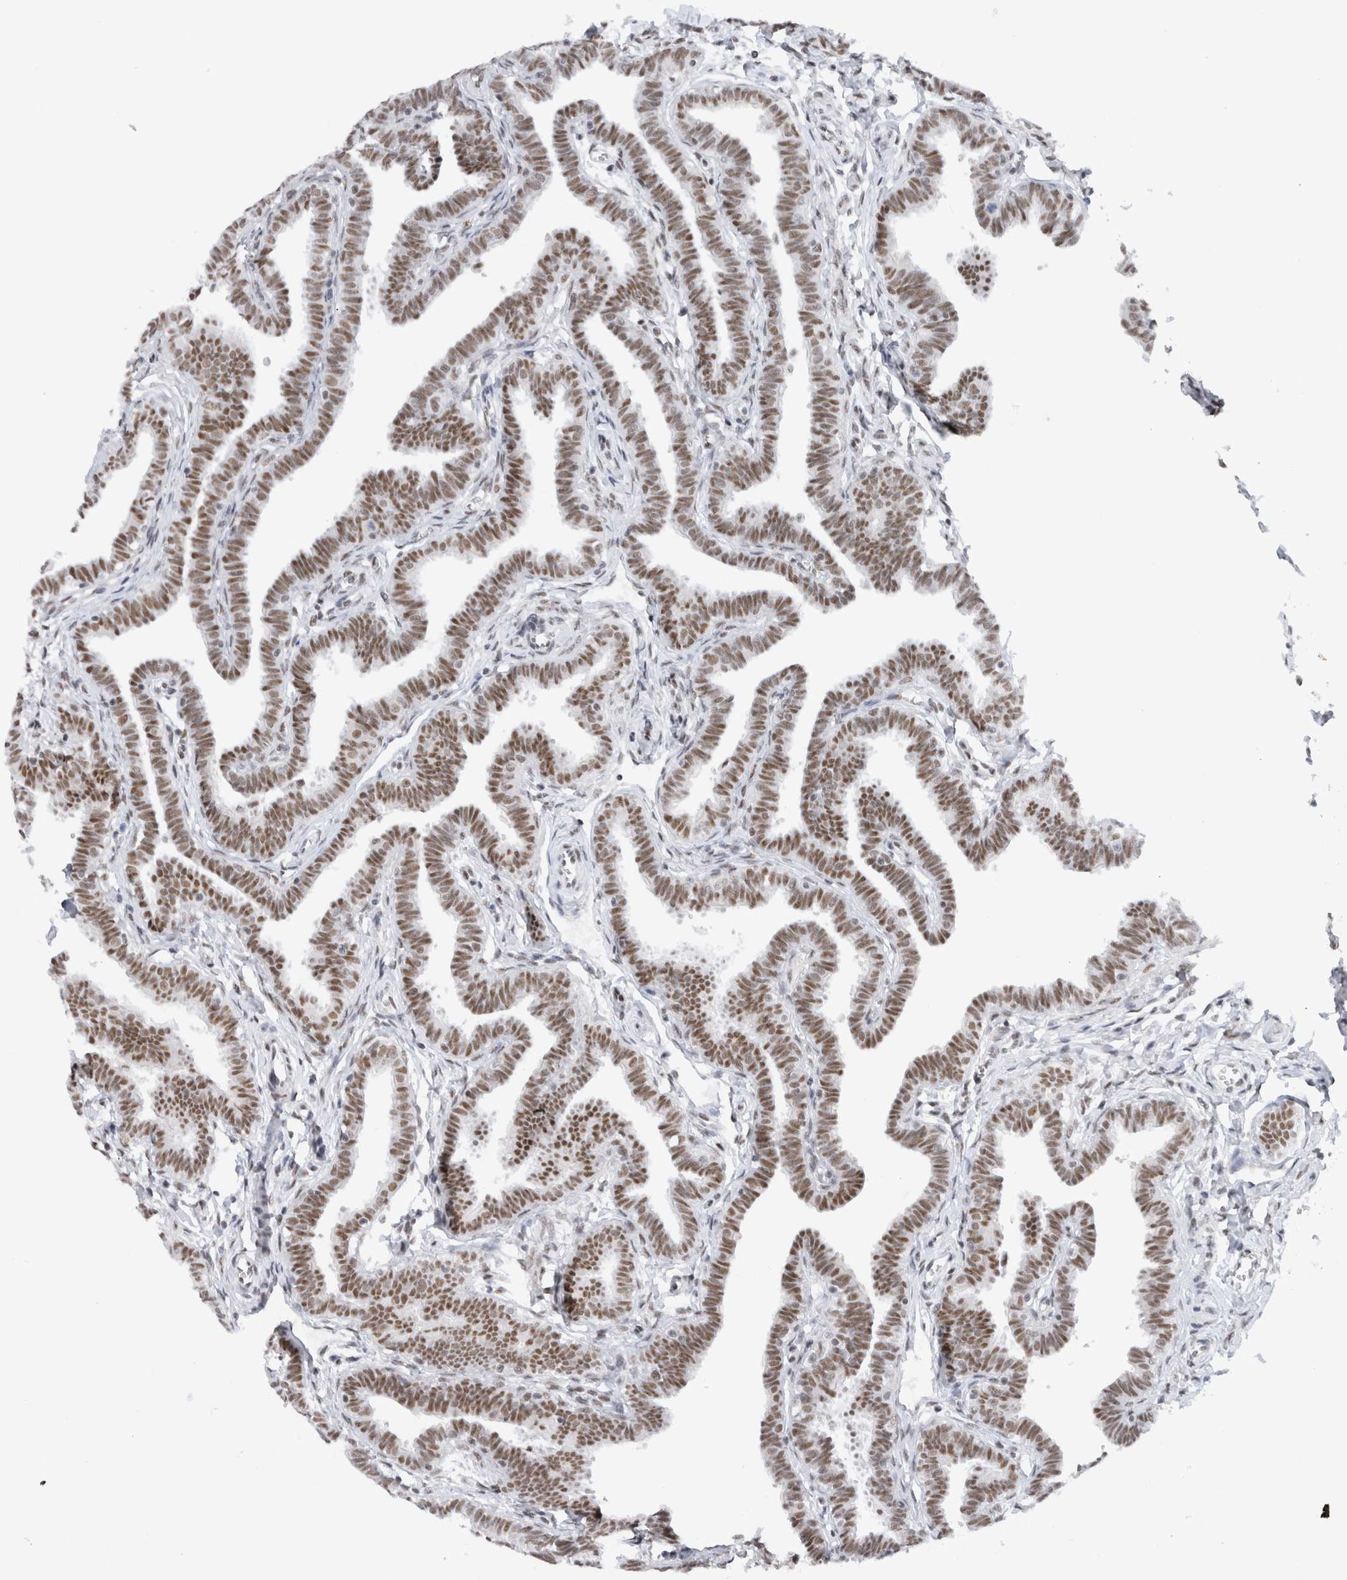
{"staining": {"intensity": "moderate", "quantity": ">75%", "location": "nuclear"}, "tissue": "fallopian tube", "cell_type": "Glandular cells", "image_type": "normal", "snomed": [{"axis": "morphology", "description": "Normal tissue, NOS"}, {"axis": "topography", "description": "Fallopian tube"}, {"axis": "topography", "description": "Ovary"}], "caption": "Fallopian tube stained with DAB immunohistochemistry exhibits medium levels of moderate nuclear expression in about >75% of glandular cells.", "gene": "COPS7A", "patient": {"sex": "female", "age": 23}}